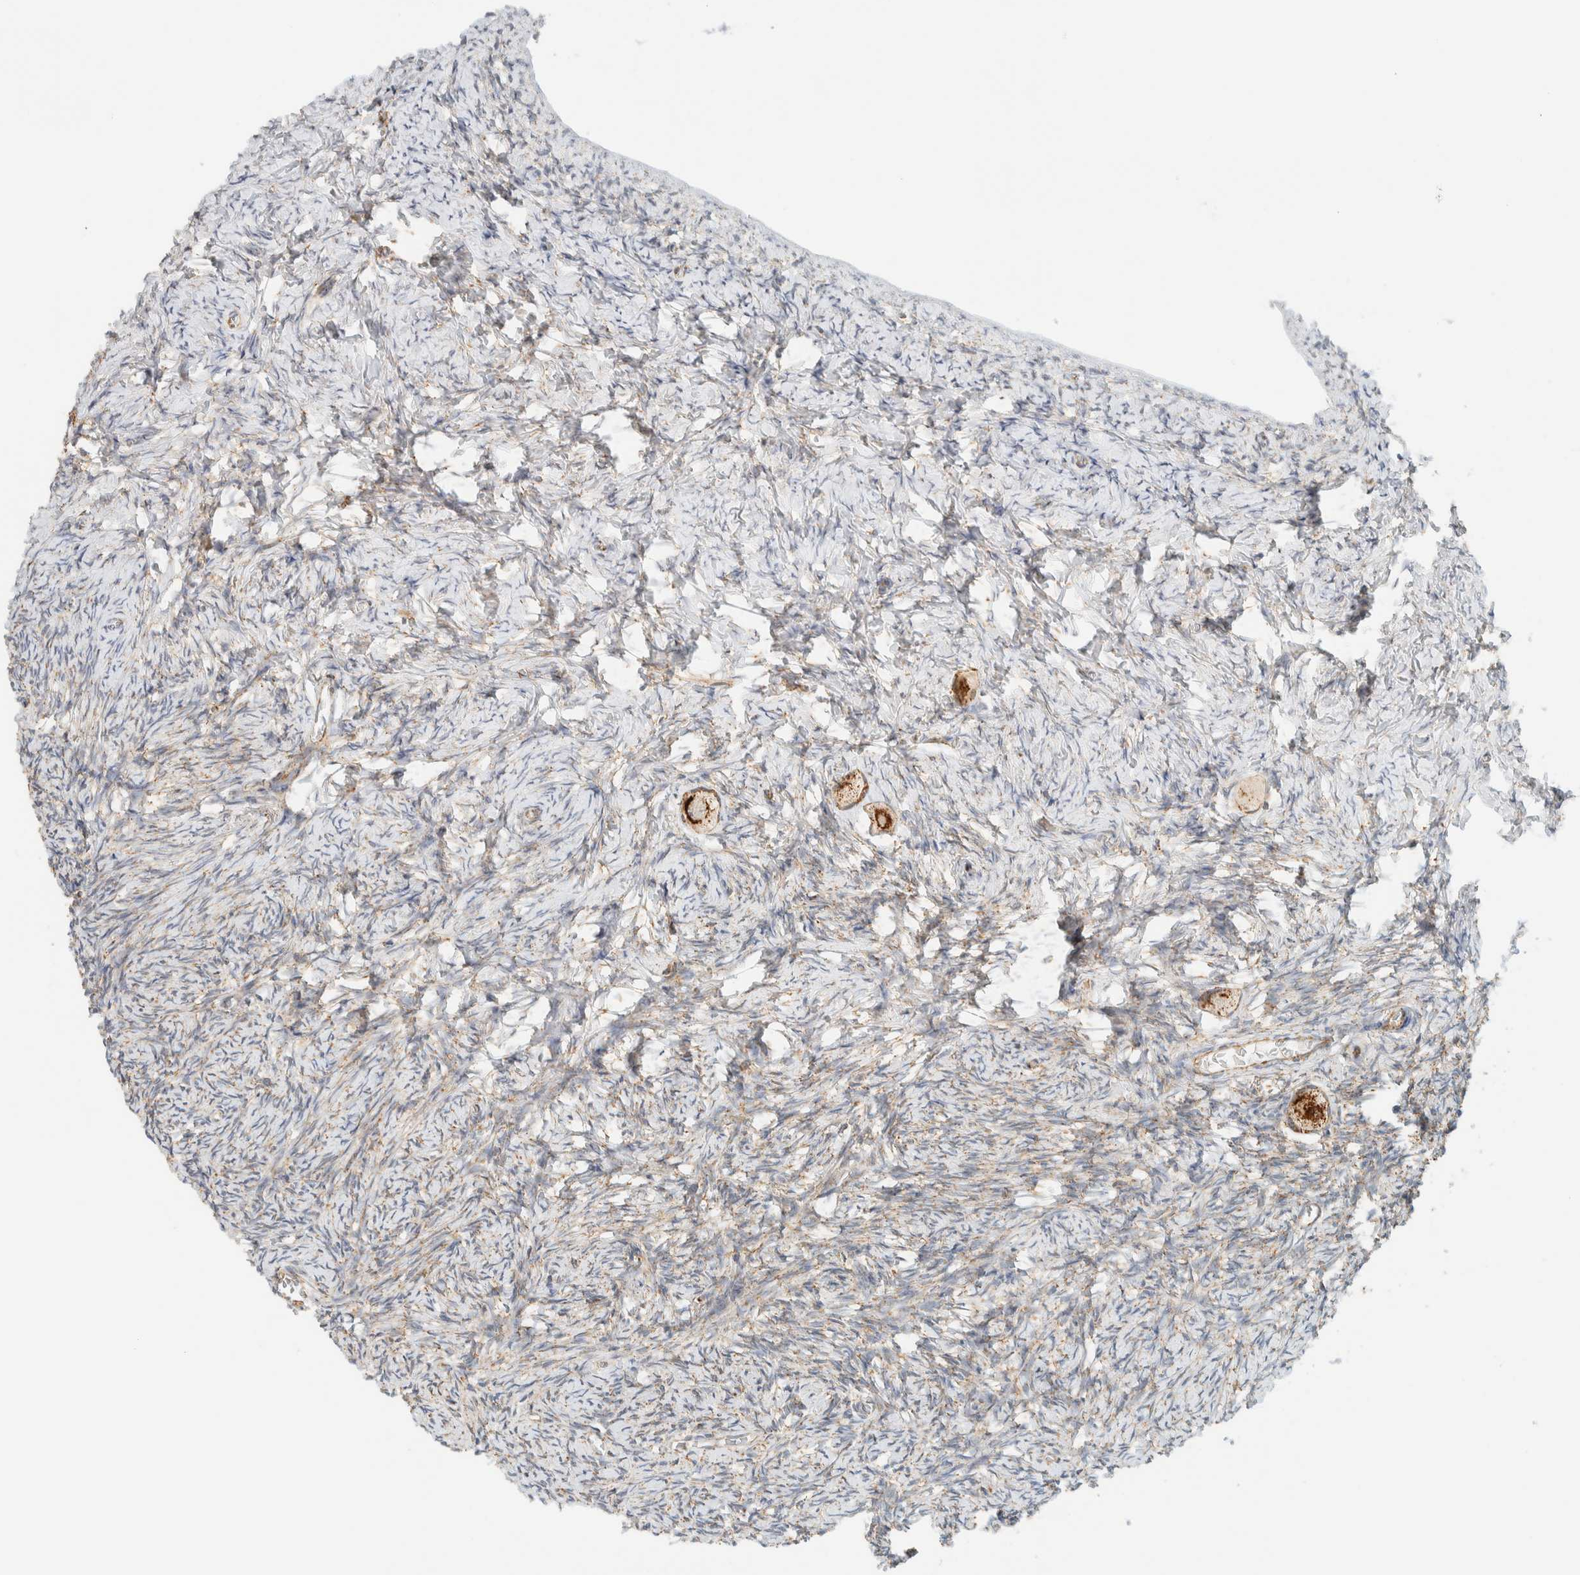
{"staining": {"intensity": "strong", "quantity": ">75%", "location": "cytoplasmic/membranous"}, "tissue": "ovary", "cell_type": "Follicle cells", "image_type": "normal", "snomed": [{"axis": "morphology", "description": "Normal tissue, NOS"}, {"axis": "topography", "description": "Ovary"}], "caption": "Immunohistochemistry (IHC) (DAB) staining of benign human ovary exhibits strong cytoplasmic/membranous protein expression in approximately >75% of follicle cells.", "gene": "KIFAP3", "patient": {"sex": "female", "age": 27}}